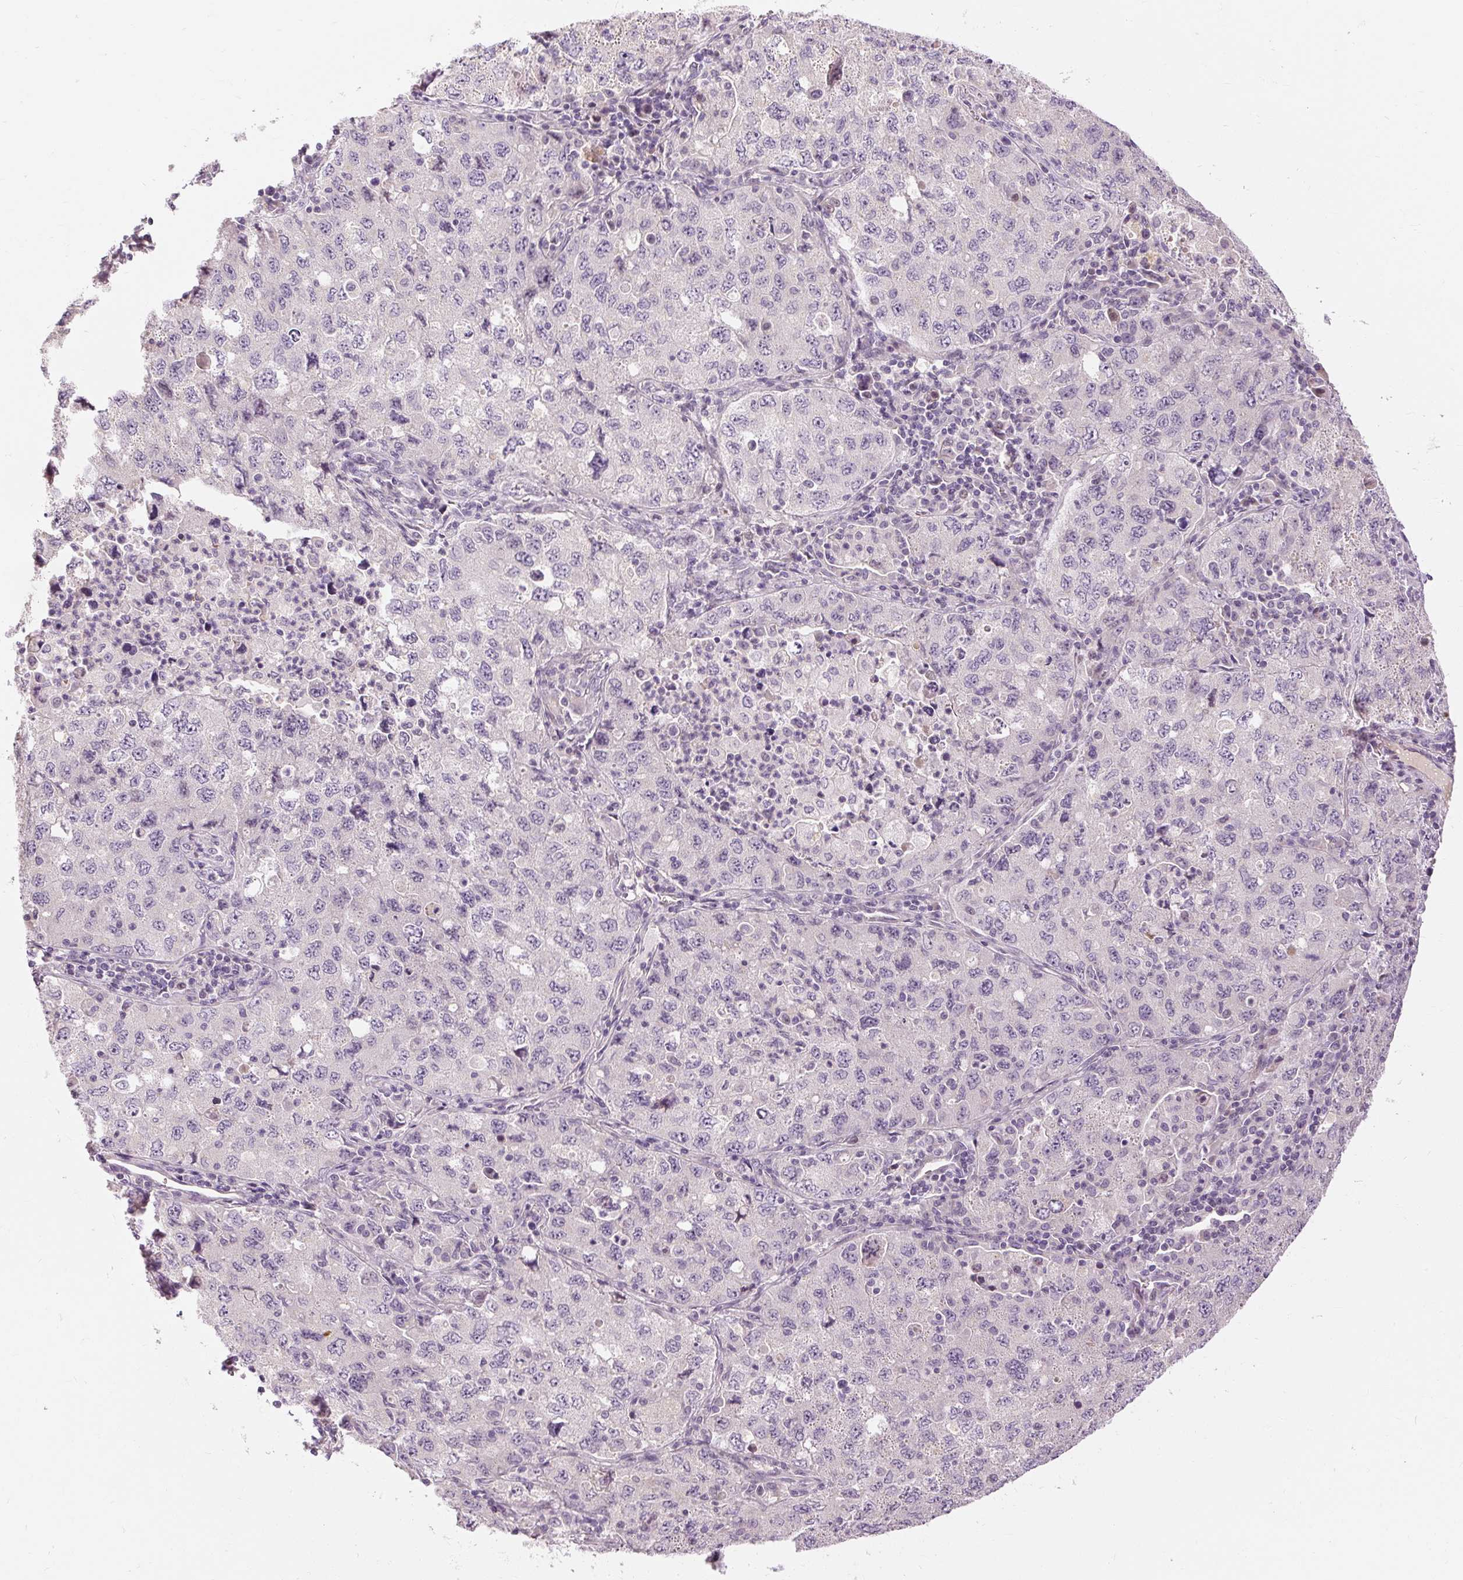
{"staining": {"intensity": "negative", "quantity": "none", "location": "none"}, "tissue": "lung cancer", "cell_type": "Tumor cells", "image_type": "cancer", "snomed": [{"axis": "morphology", "description": "Adenocarcinoma, NOS"}, {"axis": "topography", "description": "Lung"}], "caption": "A high-resolution histopathology image shows IHC staining of lung cancer, which demonstrates no significant expression in tumor cells.", "gene": "CAPN3", "patient": {"sex": "female", "age": 57}}